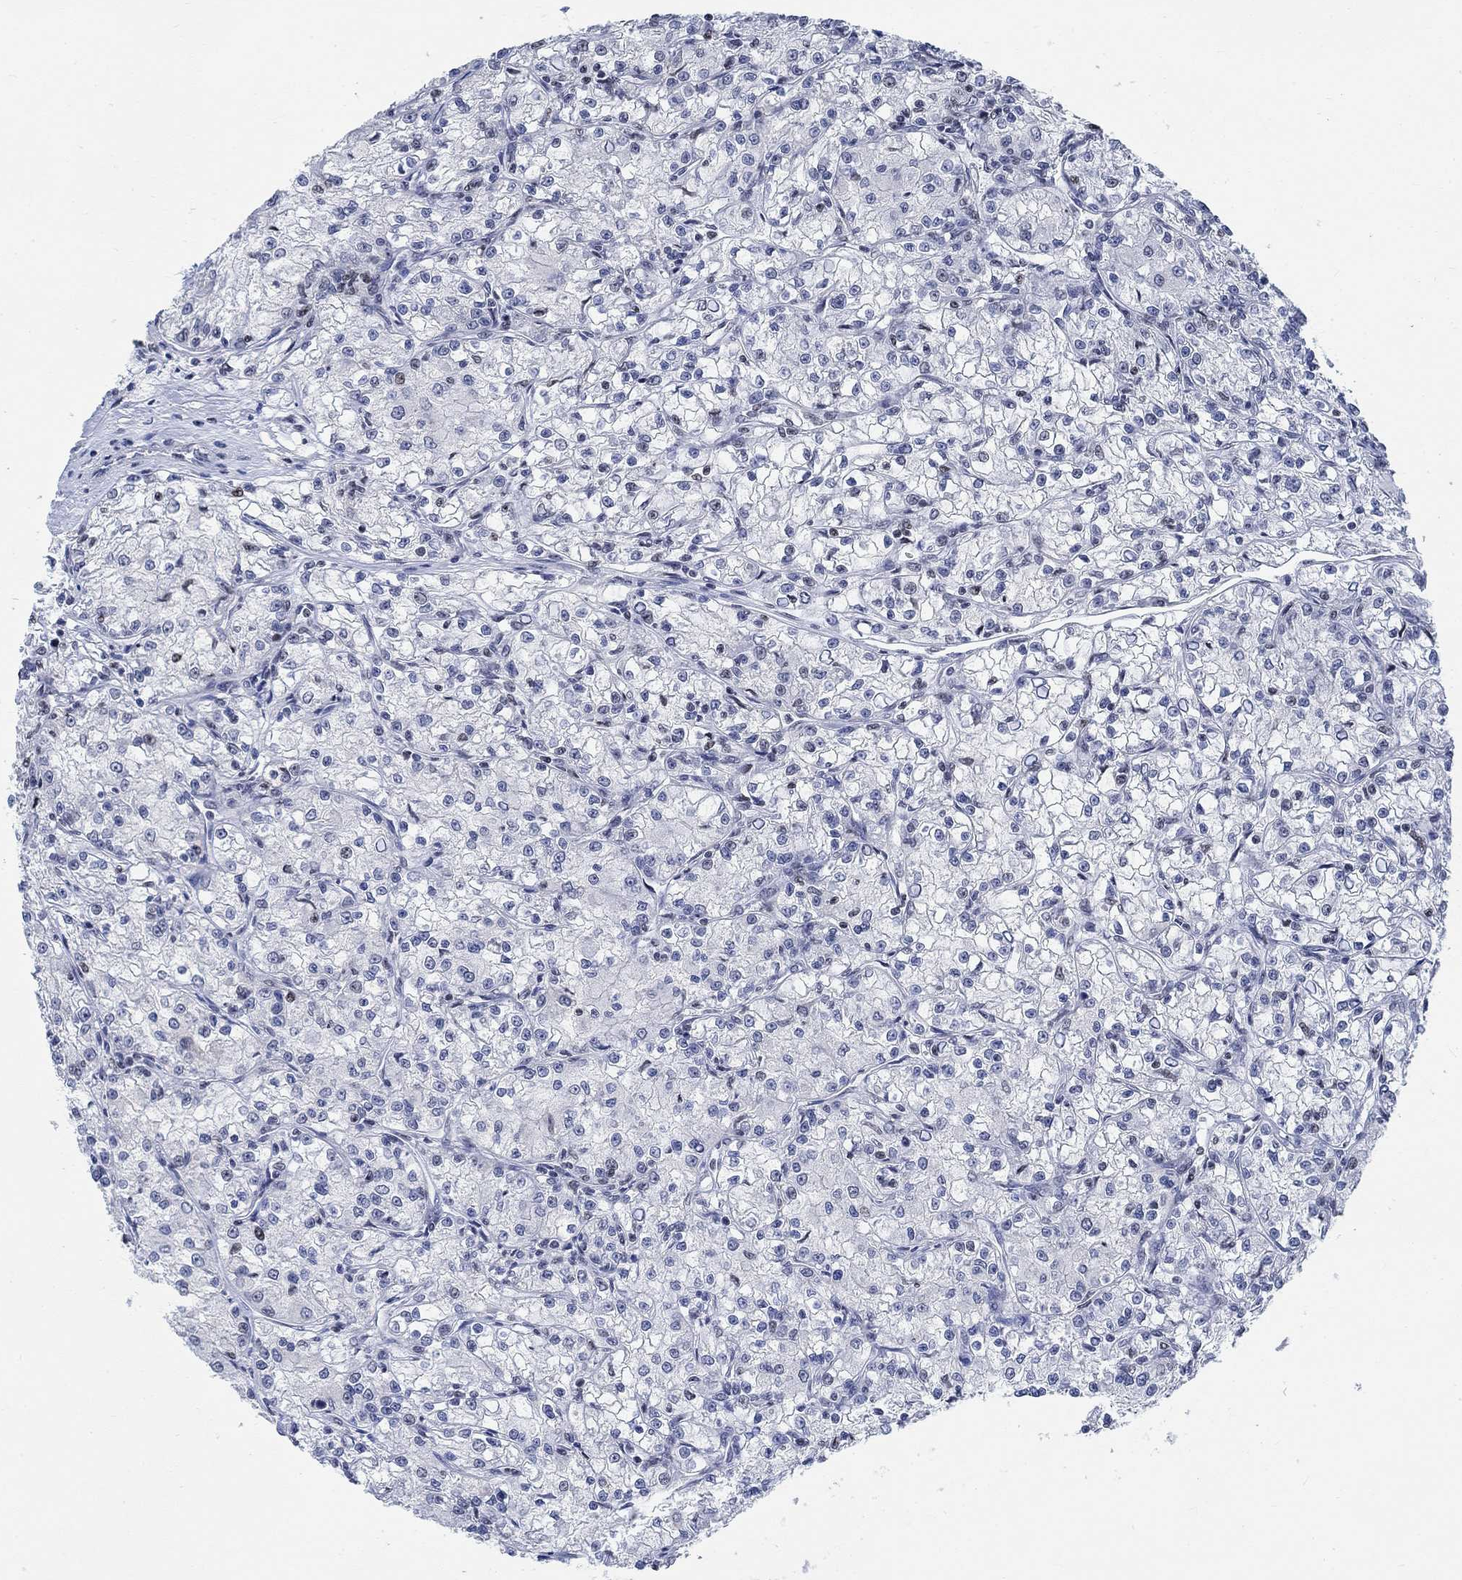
{"staining": {"intensity": "negative", "quantity": "none", "location": "none"}, "tissue": "renal cancer", "cell_type": "Tumor cells", "image_type": "cancer", "snomed": [{"axis": "morphology", "description": "Adenocarcinoma, NOS"}, {"axis": "topography", "description": "Kidney"}], "caption": "Tumor cells show no significant staining in renal adenocarcinoma.", "gene": "KCNH8", "patient": {"sex": "female", "age": 59}}